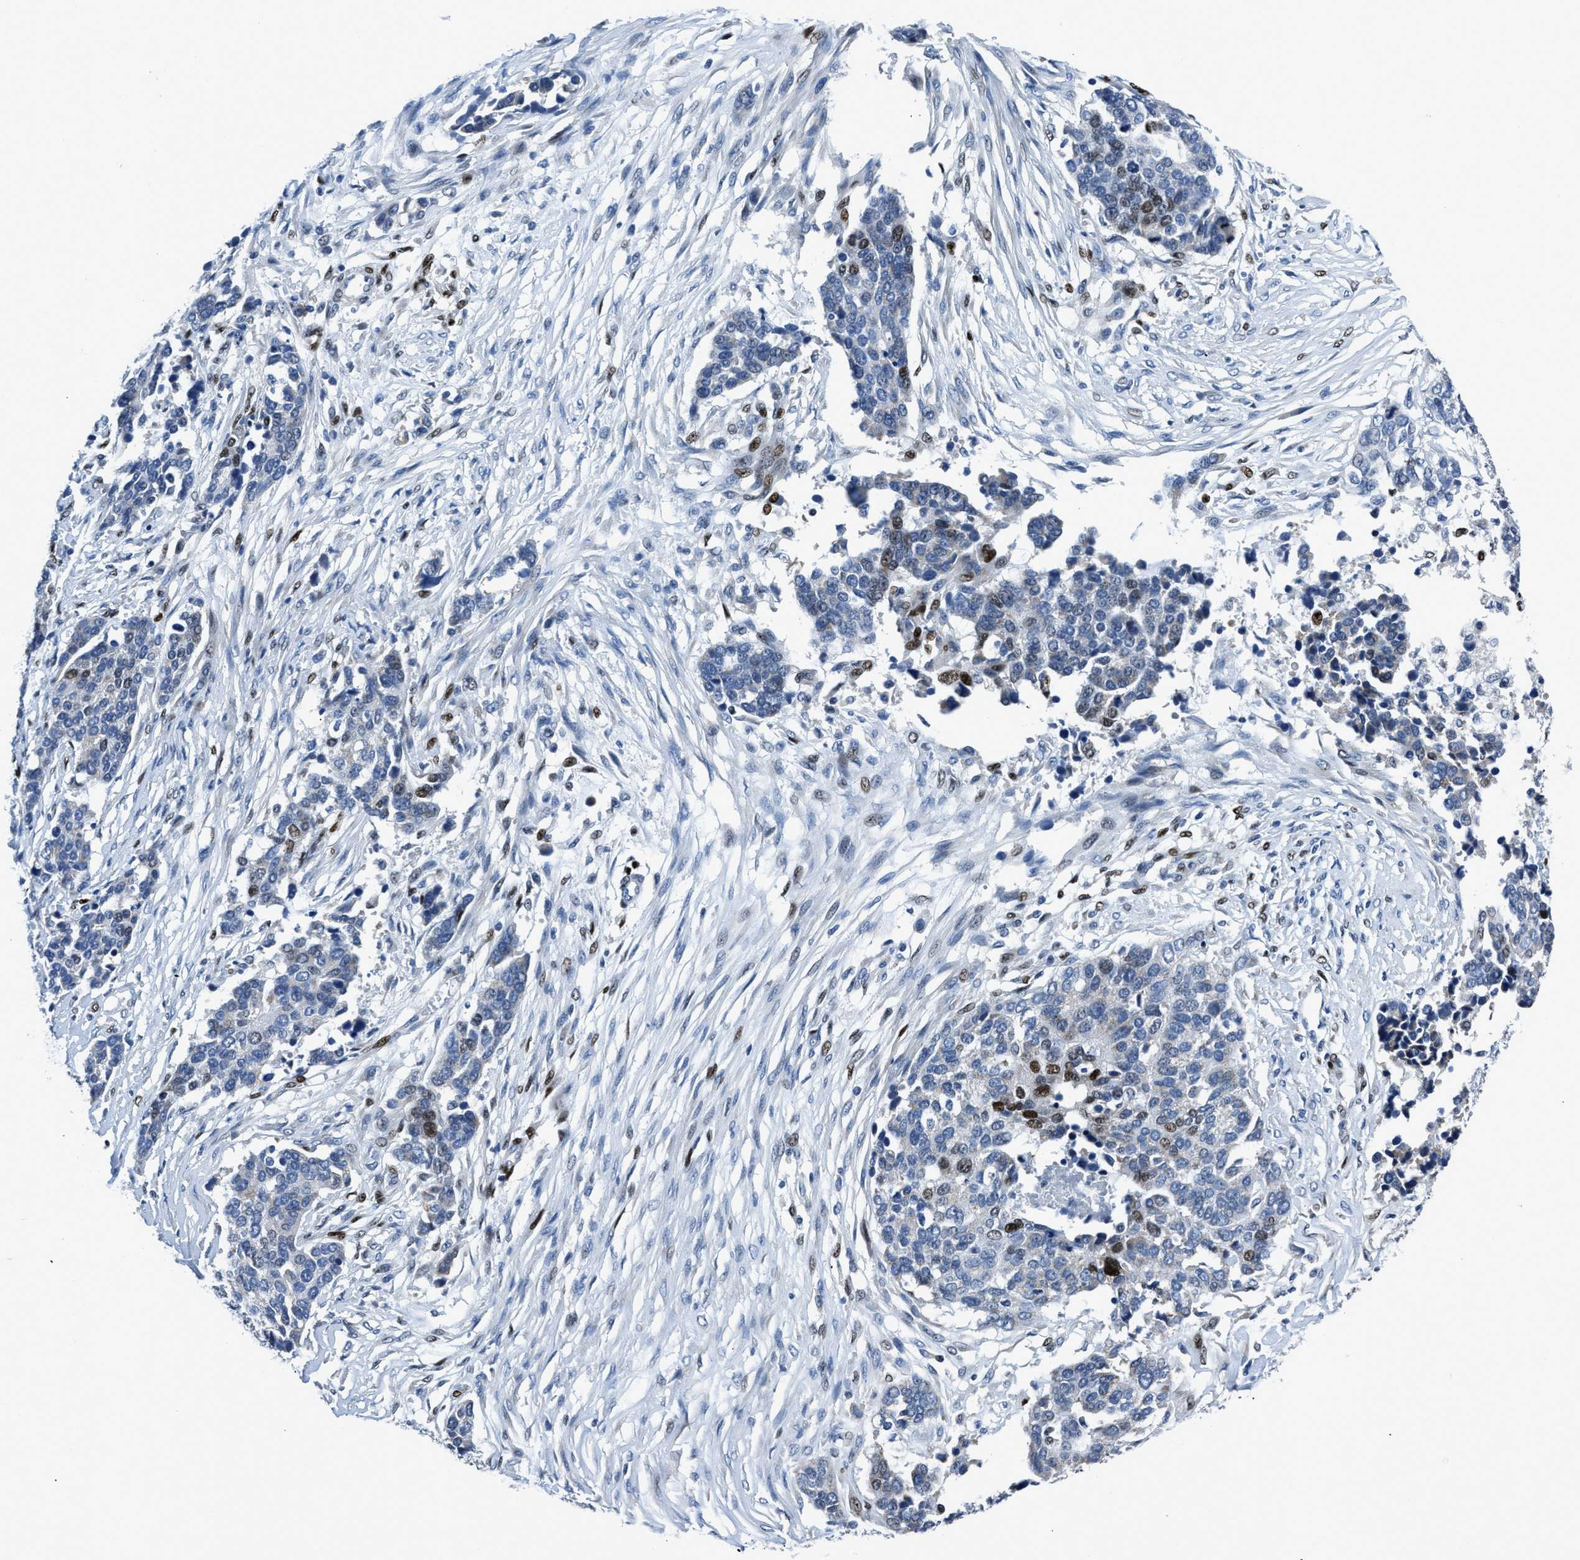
{"staining": {"intensity": "moderate", "quantity": "<25%", "location": "nuclear"}, "tissue": "ovarian cancer", "cell_type": "Tumor cells", "image_type": "cancer", "snomed": [{"axis": "morphology", "description": "Cystadenocarcinoma, serous, NOS"}, {"axis": "topography", "description": "Ovary"}], "caption": "IHC of human ovarian cancer (serous cystadenocarcinoma) demonstrates low levels of moderate nuclear staining in about <25% of tumor cells.", "gene": "EGR1", "patient": {"sex": "female", "age": 44}}